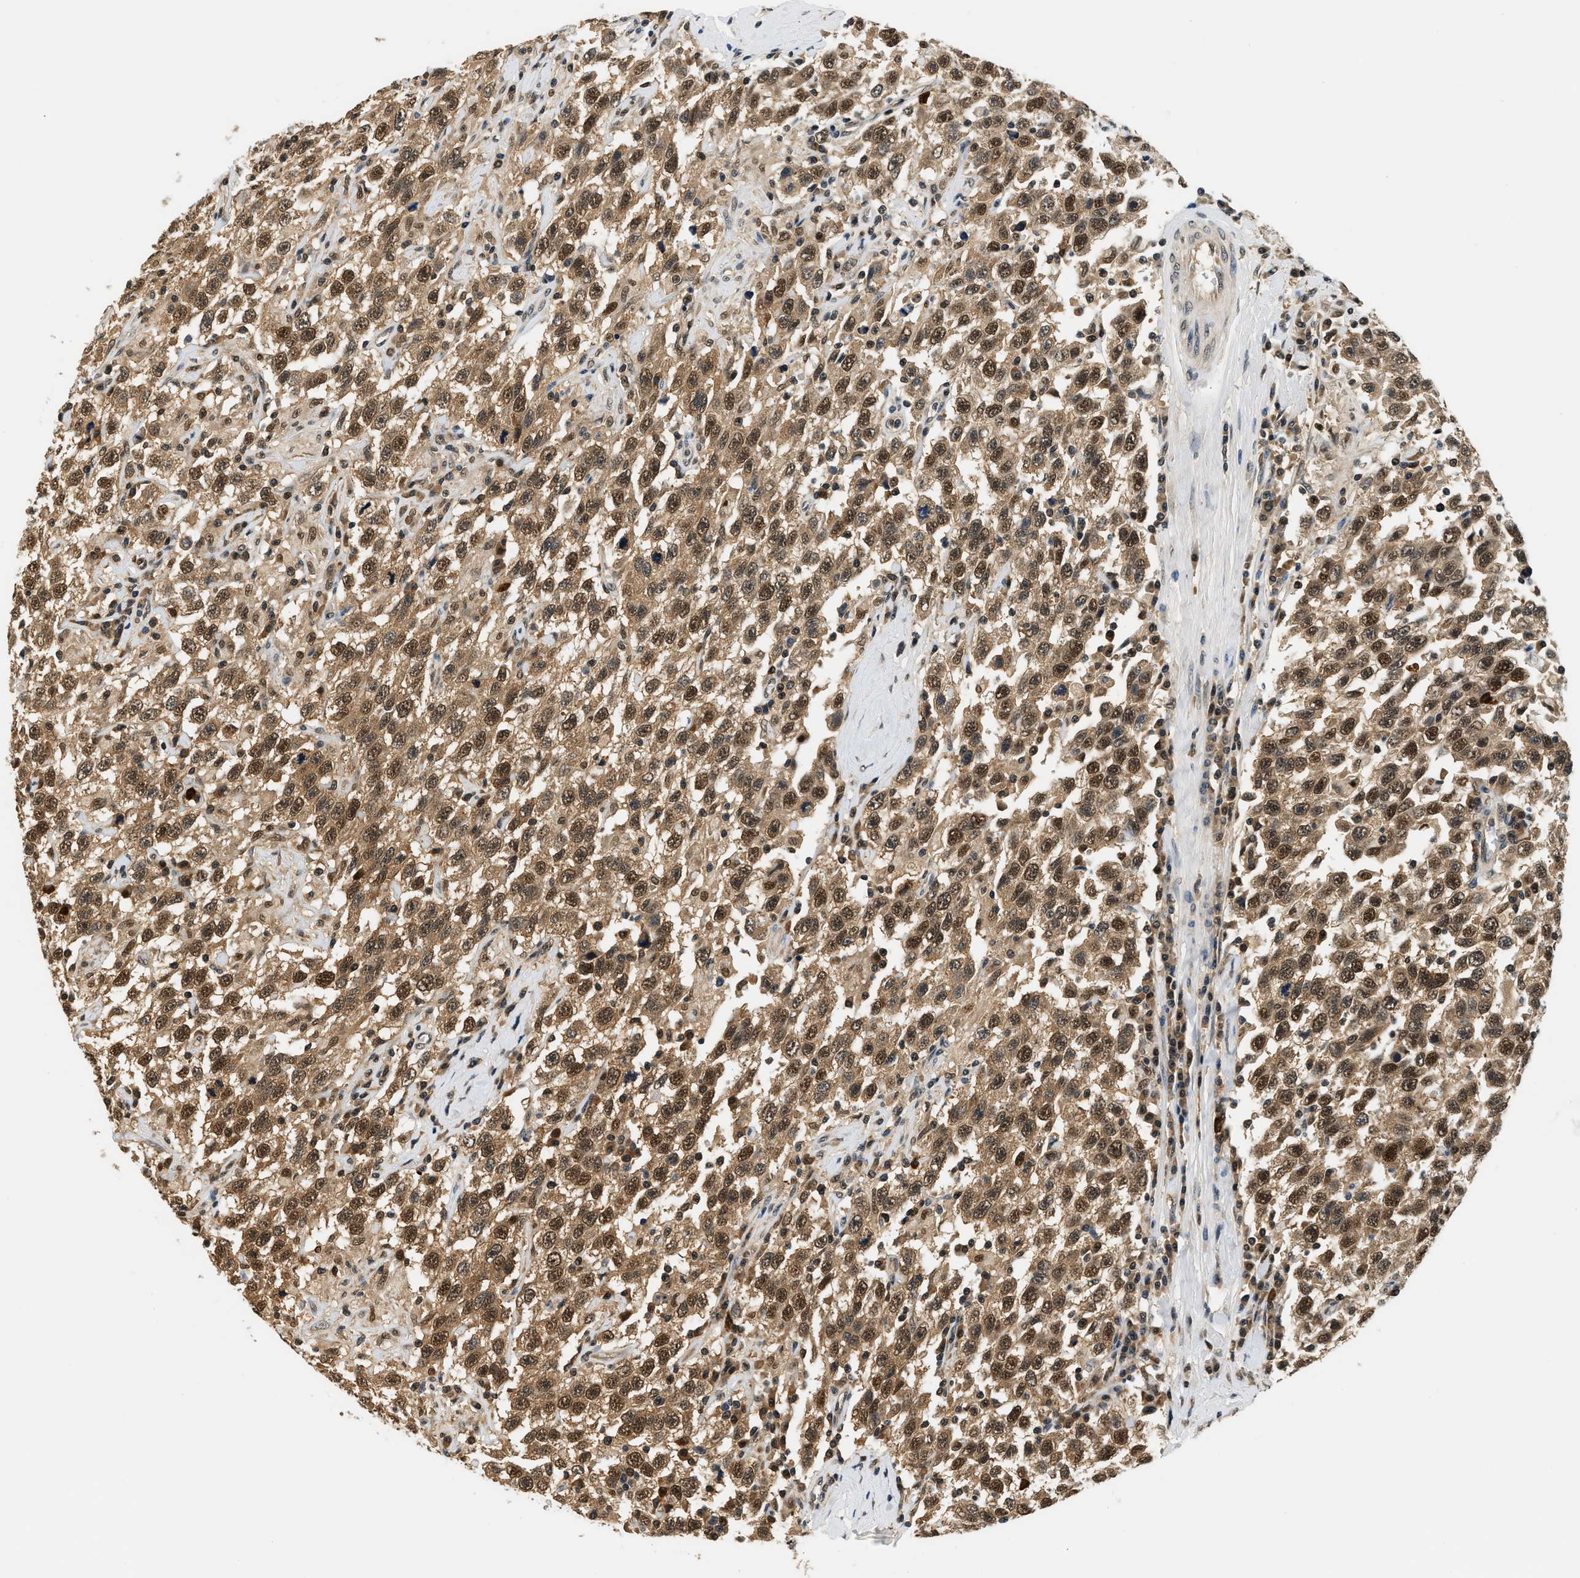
{"staining": {"intensity": "strong", "quantity": ">75%", "location": "cytoplasmic/membranous,nuclear"}, "tissue": "testis cancer", "cell_type": "Tumor cells", "image_type": "cancer", "snomed": [{"axis": "morphology", "description": "Seminoma, NOS"}, {"axis": "topography", "description": "Testis"}], "caption": "Immunohistochemical staining of testis cancer exhibits strong cytoplasmic/membranous and nuclear protein staining in approximately >75% of tumor cells.", "gene": "PSMD3", "patient": {"sex": "male", "age": 41}}